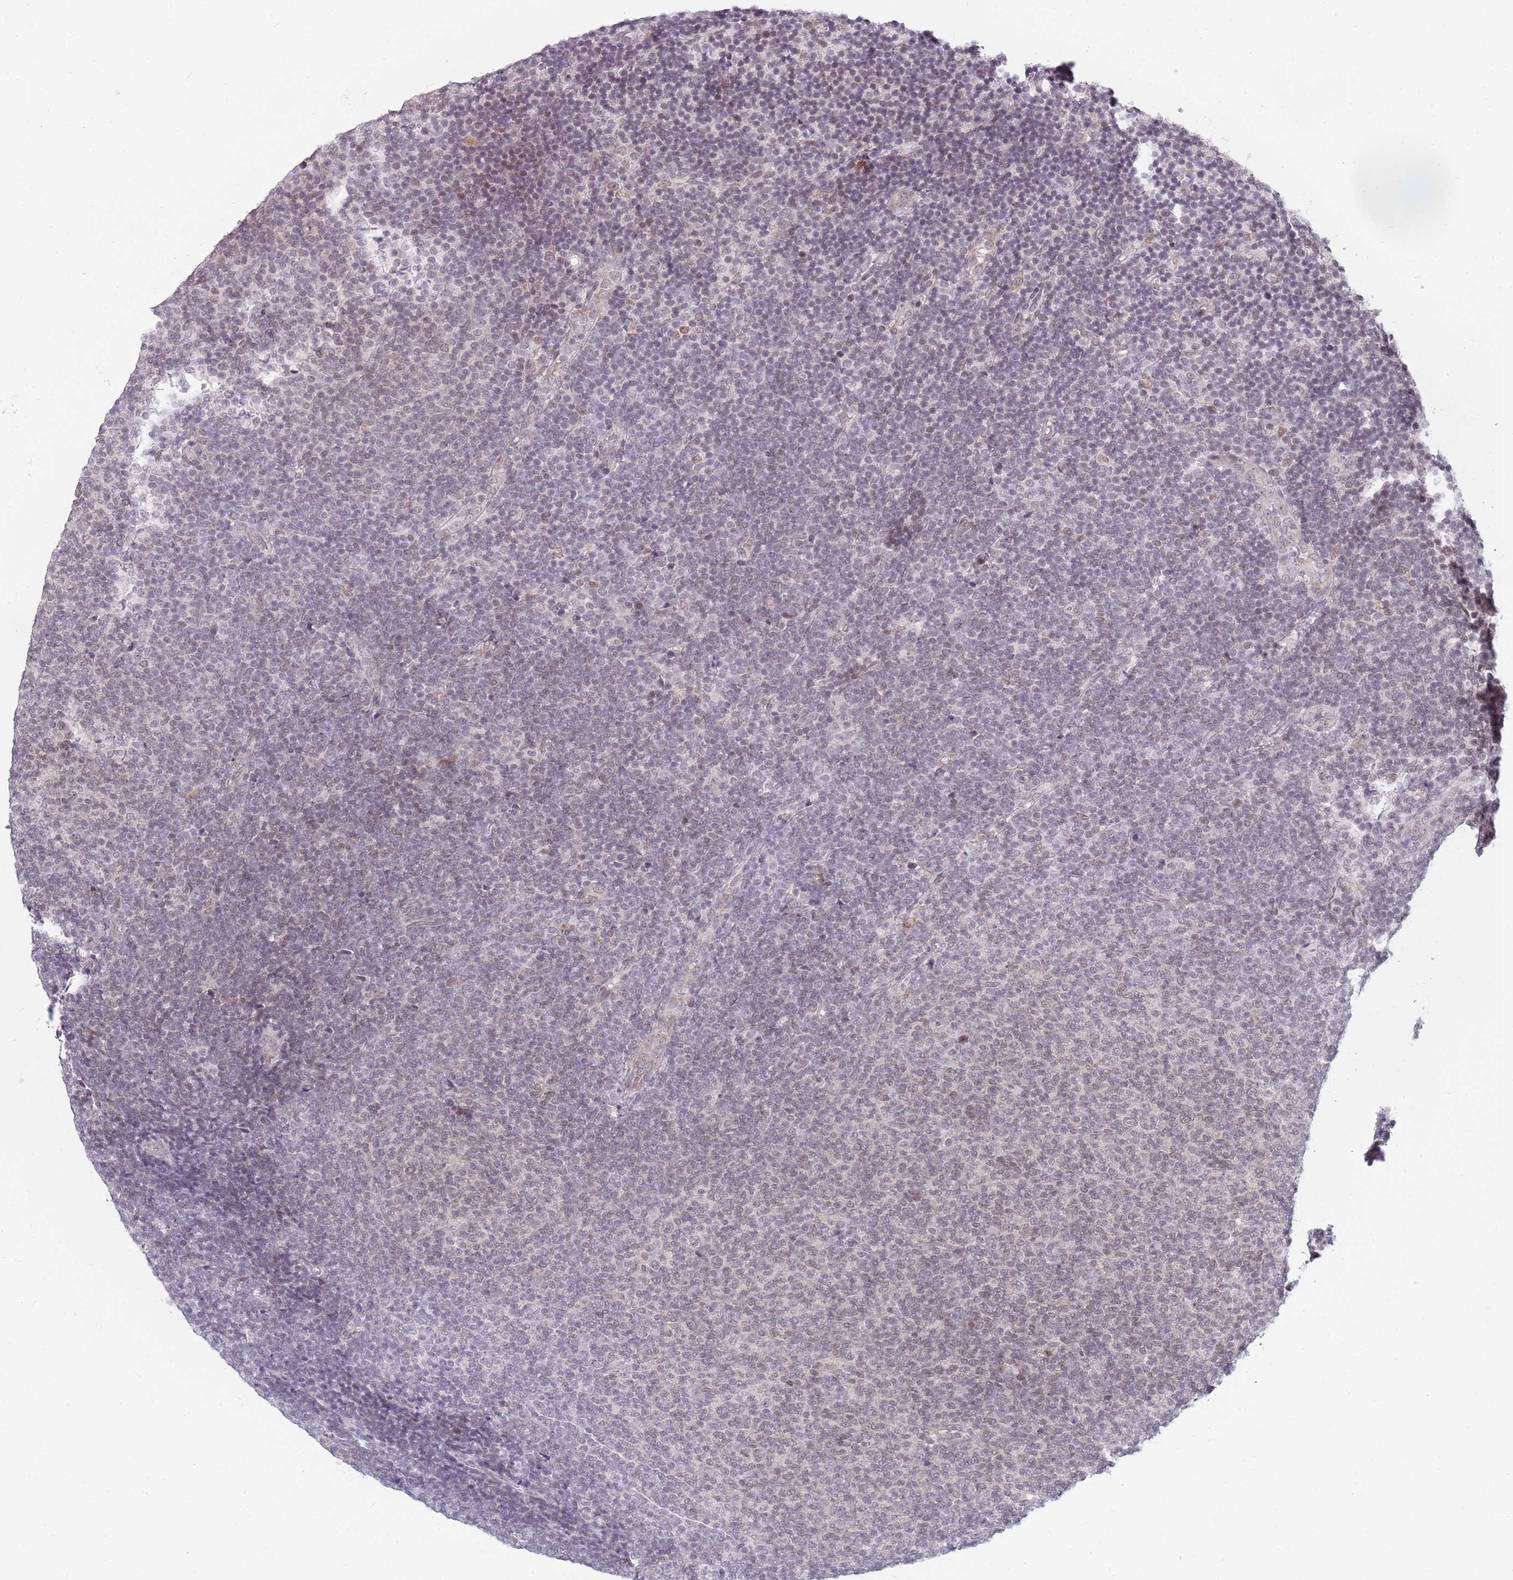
{"staining": {"intensity": "weak", "quantity": "<25%", "location": "nuclear"}, "tissue": "lymphoma", "cell_type": "Tumor cells", "image_type": "cancer", "snomed": [{"axis": "morphology", "description": "Malignant lymphoma, non-Hodgkin's type, Low grade"}, {"axis": "topography", "description": "Lymph node"}], "caption": "Immunohistochemistry (IHC) of human malignant lymphoma, non-Hodgkin's type (low-grade) displays no staining in tumor cells. (Stains: DAB immunohistochemistry with hematoxylin counter stain, Microscopy: brightfield microscopy at high magnification).", "gene": "ZNF574", "patient": {"sex": "male", "age": 66}}